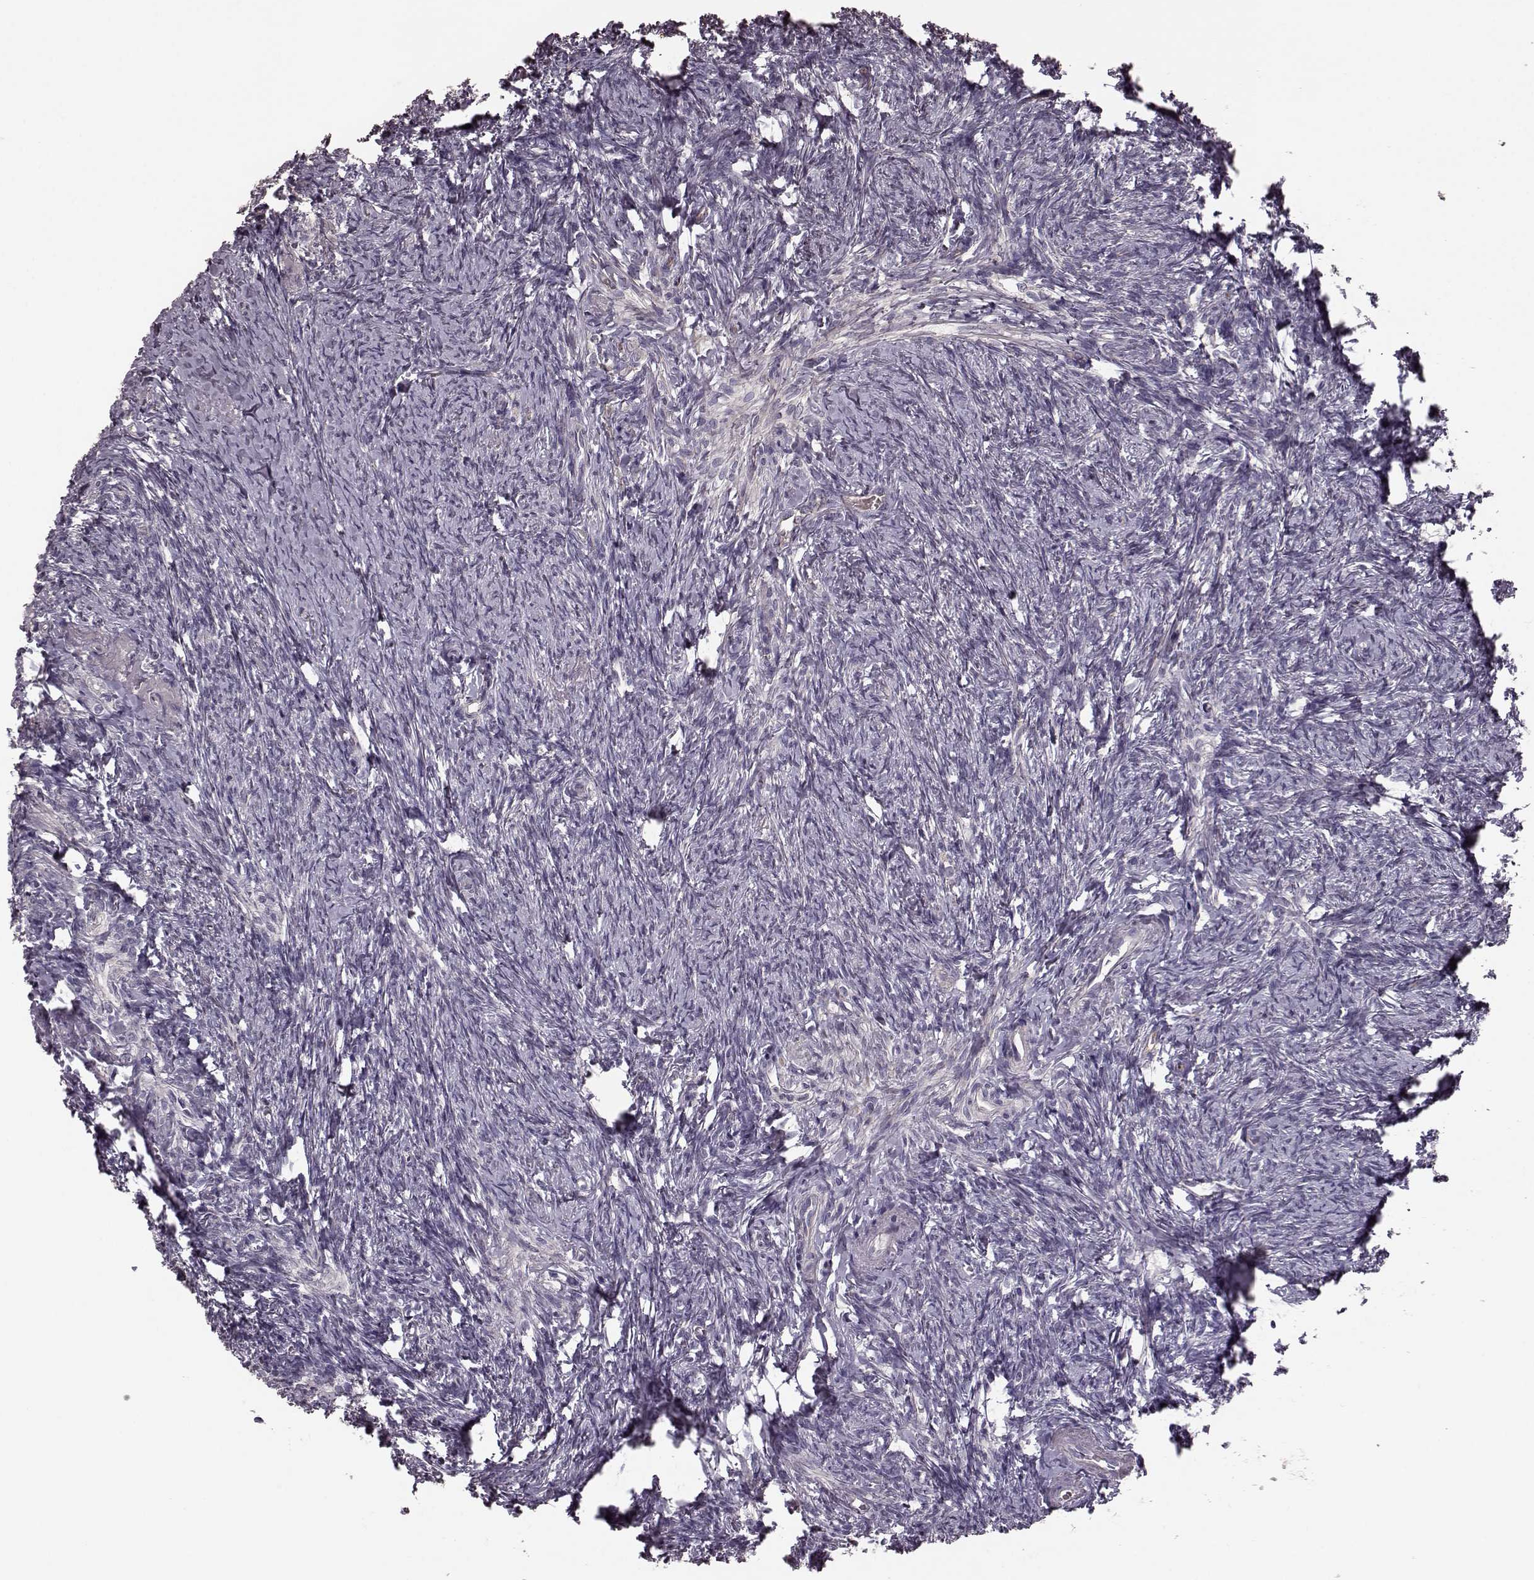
{"staining": {"intensity": "negative", "quantity": "none", "location": "none"}, "tissue": "ovary", "cell_type": "Ovarian stroma cells", "image_type": "normal", "snomed": [{"axis": "morphology", "description": "Normal tissue, NOS"}, {"axis": "topography", "description": "Ovary"}], "caption": "A high-resolution micrograph shows IHC staining of normal ovary, which exhibits no significant staining in ovarian stroma cells. (Stains: DAB (3,3'-diaminobenzidine) immunohistochemistry with hematoxylin counter stain, Microscopy: brightfield microscopy at high magnification).", "gene": "SLC52A3", "patient": {"sex": "female", "age": 72}}